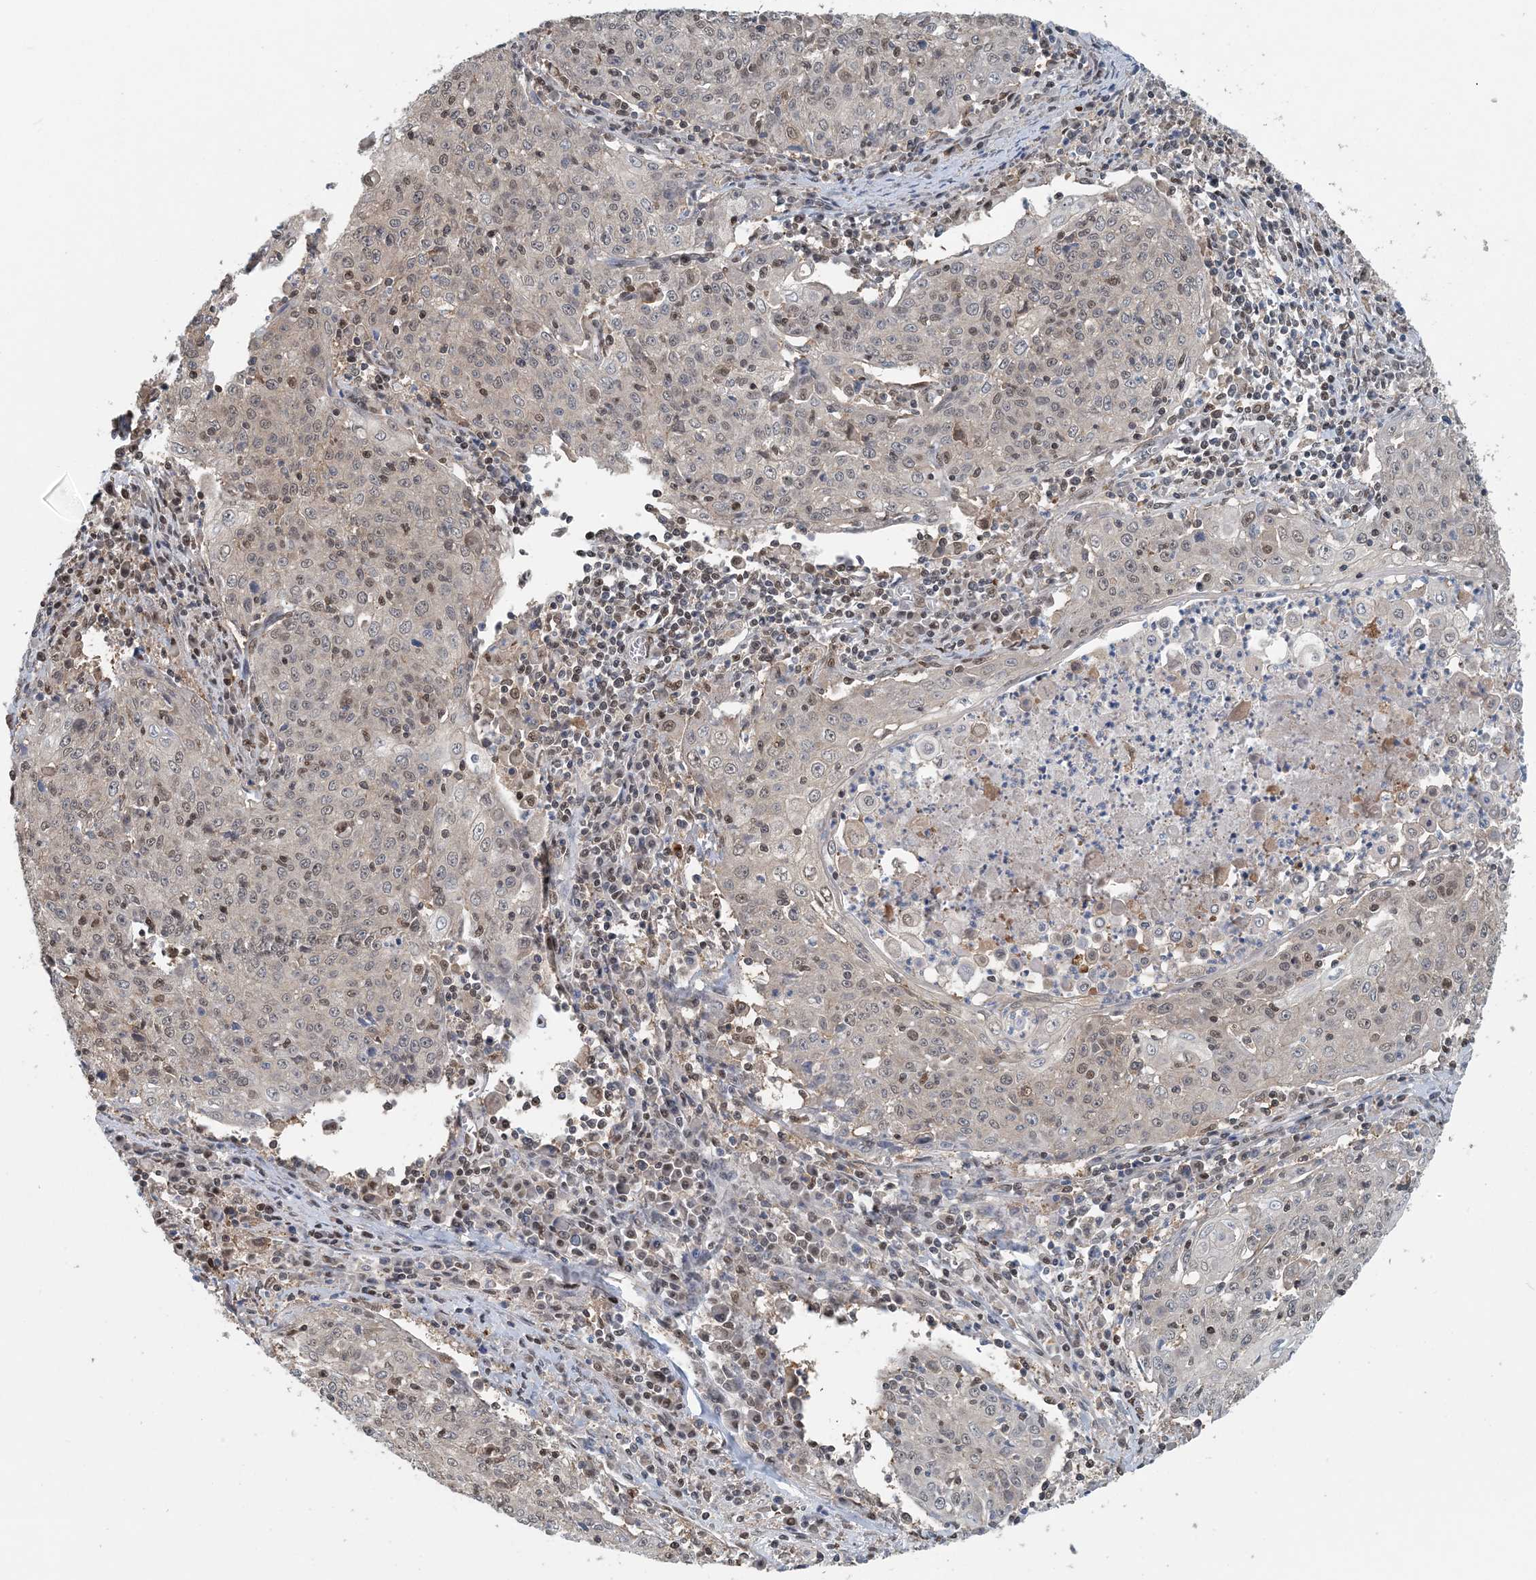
{"staining": {"intensity": "moderate", "quantity": "<25%", "location": "nuclear"}, "tissue": "cervical cancer", "cell_type": "Tumor cells", "image_type": "cancer", "snomed": [{"axis": "morphology", "description": "Squamous cell carcinoma, NOS"}, {"axis": "topography", "description": "Cervix"}], "caption": "Human cervical cancer (squamous cell carcinoma) stained for a protein (brown) reveals moderate nuclear positive expression in approximately <25% of tumor cells.", "gene": "HIKESHI", "patient": {"sex": "female", "age": 48}}